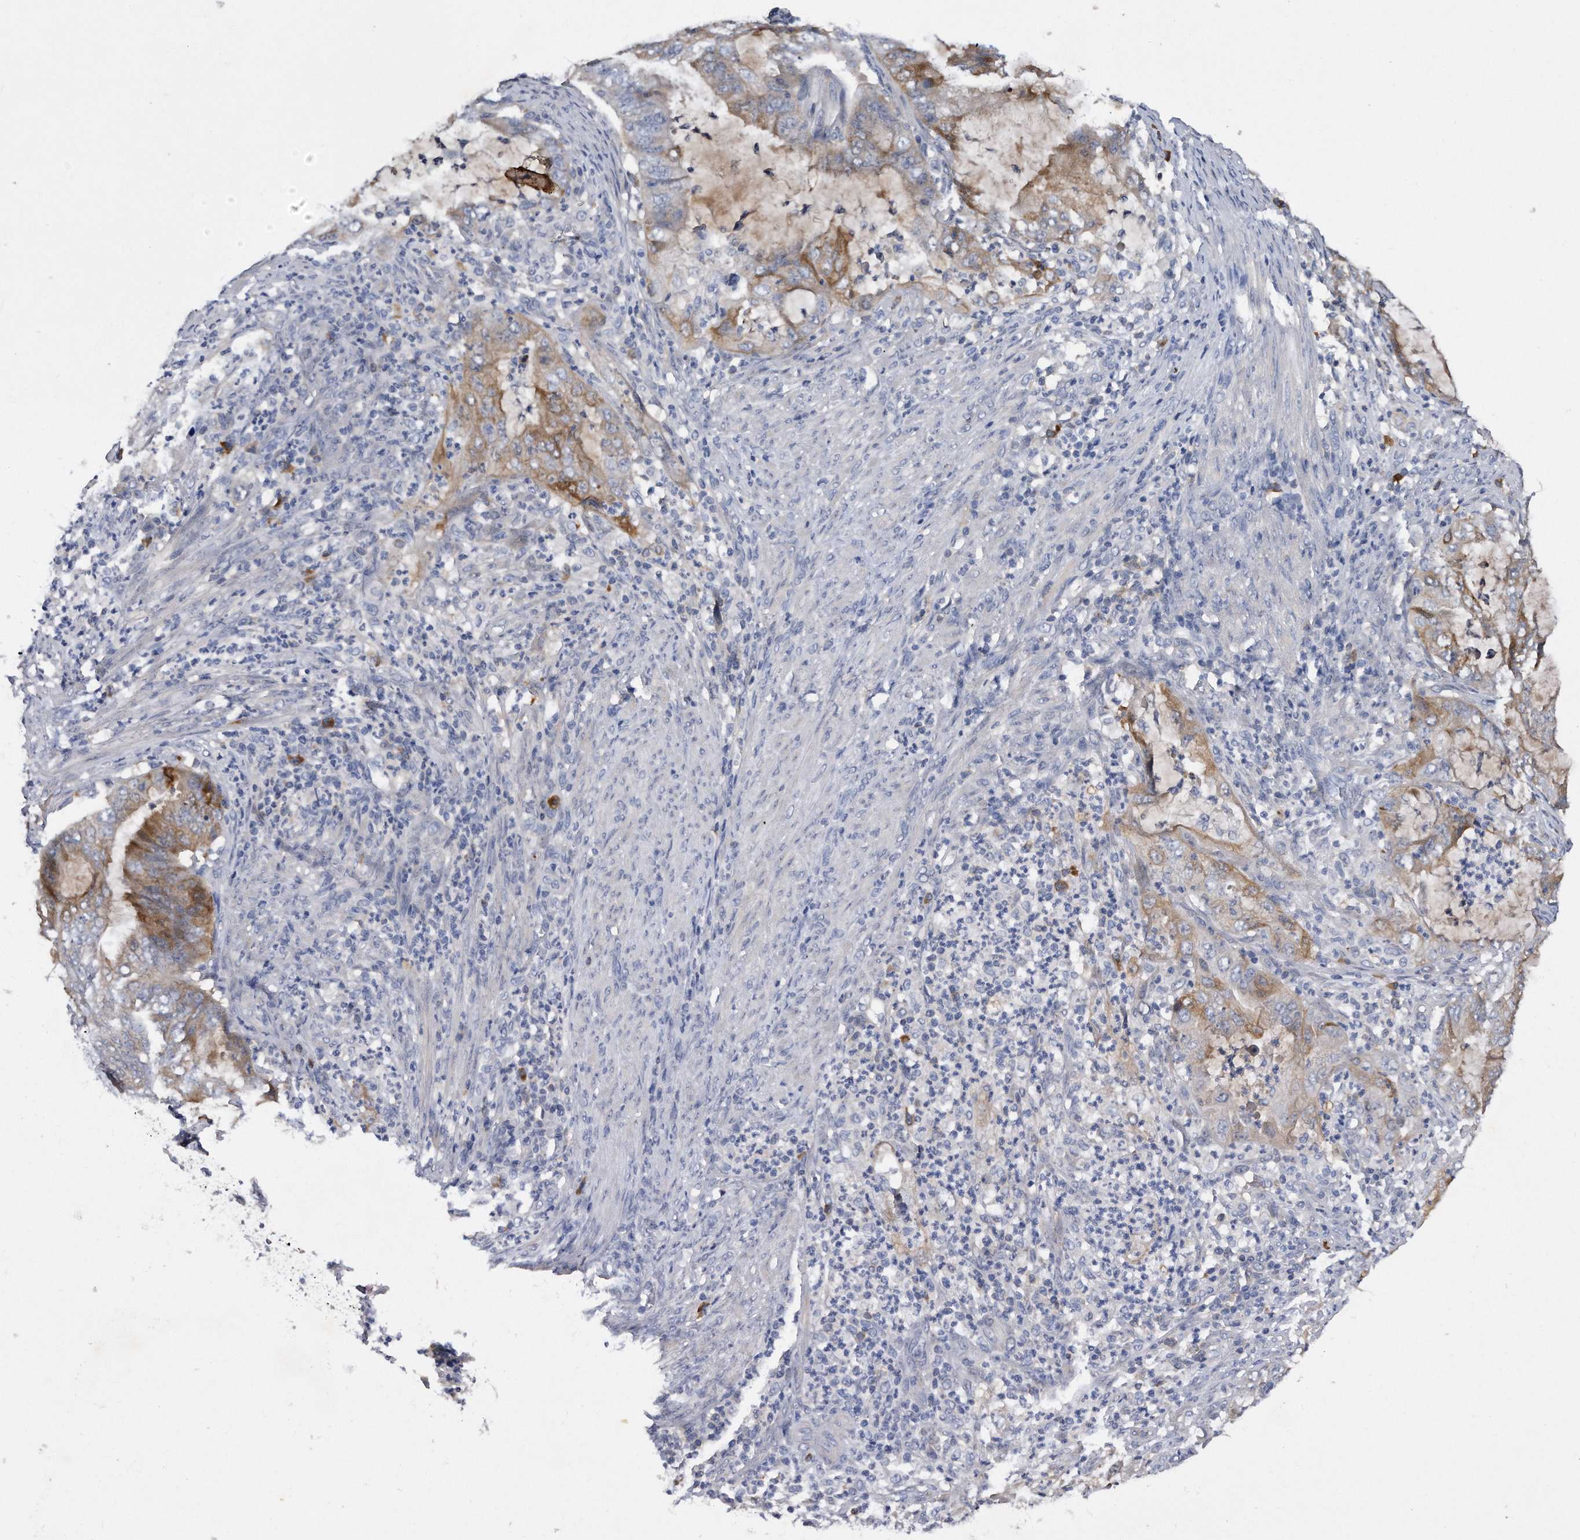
{"staining": {"intensity": "moderate", "quantity": "25%-75%", "location": "cytoplasmic/membranous"}, "tissue": "endometrial cancer", "cell_type": "Tumor cells", "image_type": "cancer", "snomed": [{"axis": "morphology", "description": "Adenocarcinoma, NOS"}, {"axis": "topography", "description": "Endometrium"}], "caption": "Moderate cytoplasmic/membranous expression for a protein is identified in approximately 25%-75% of tumor cells of endometrial cancer (adenocarcinoma) using immunohistochemistry (IHC).", "gene": "ASNS", "patient": {"sex": "female", "age": 51}}